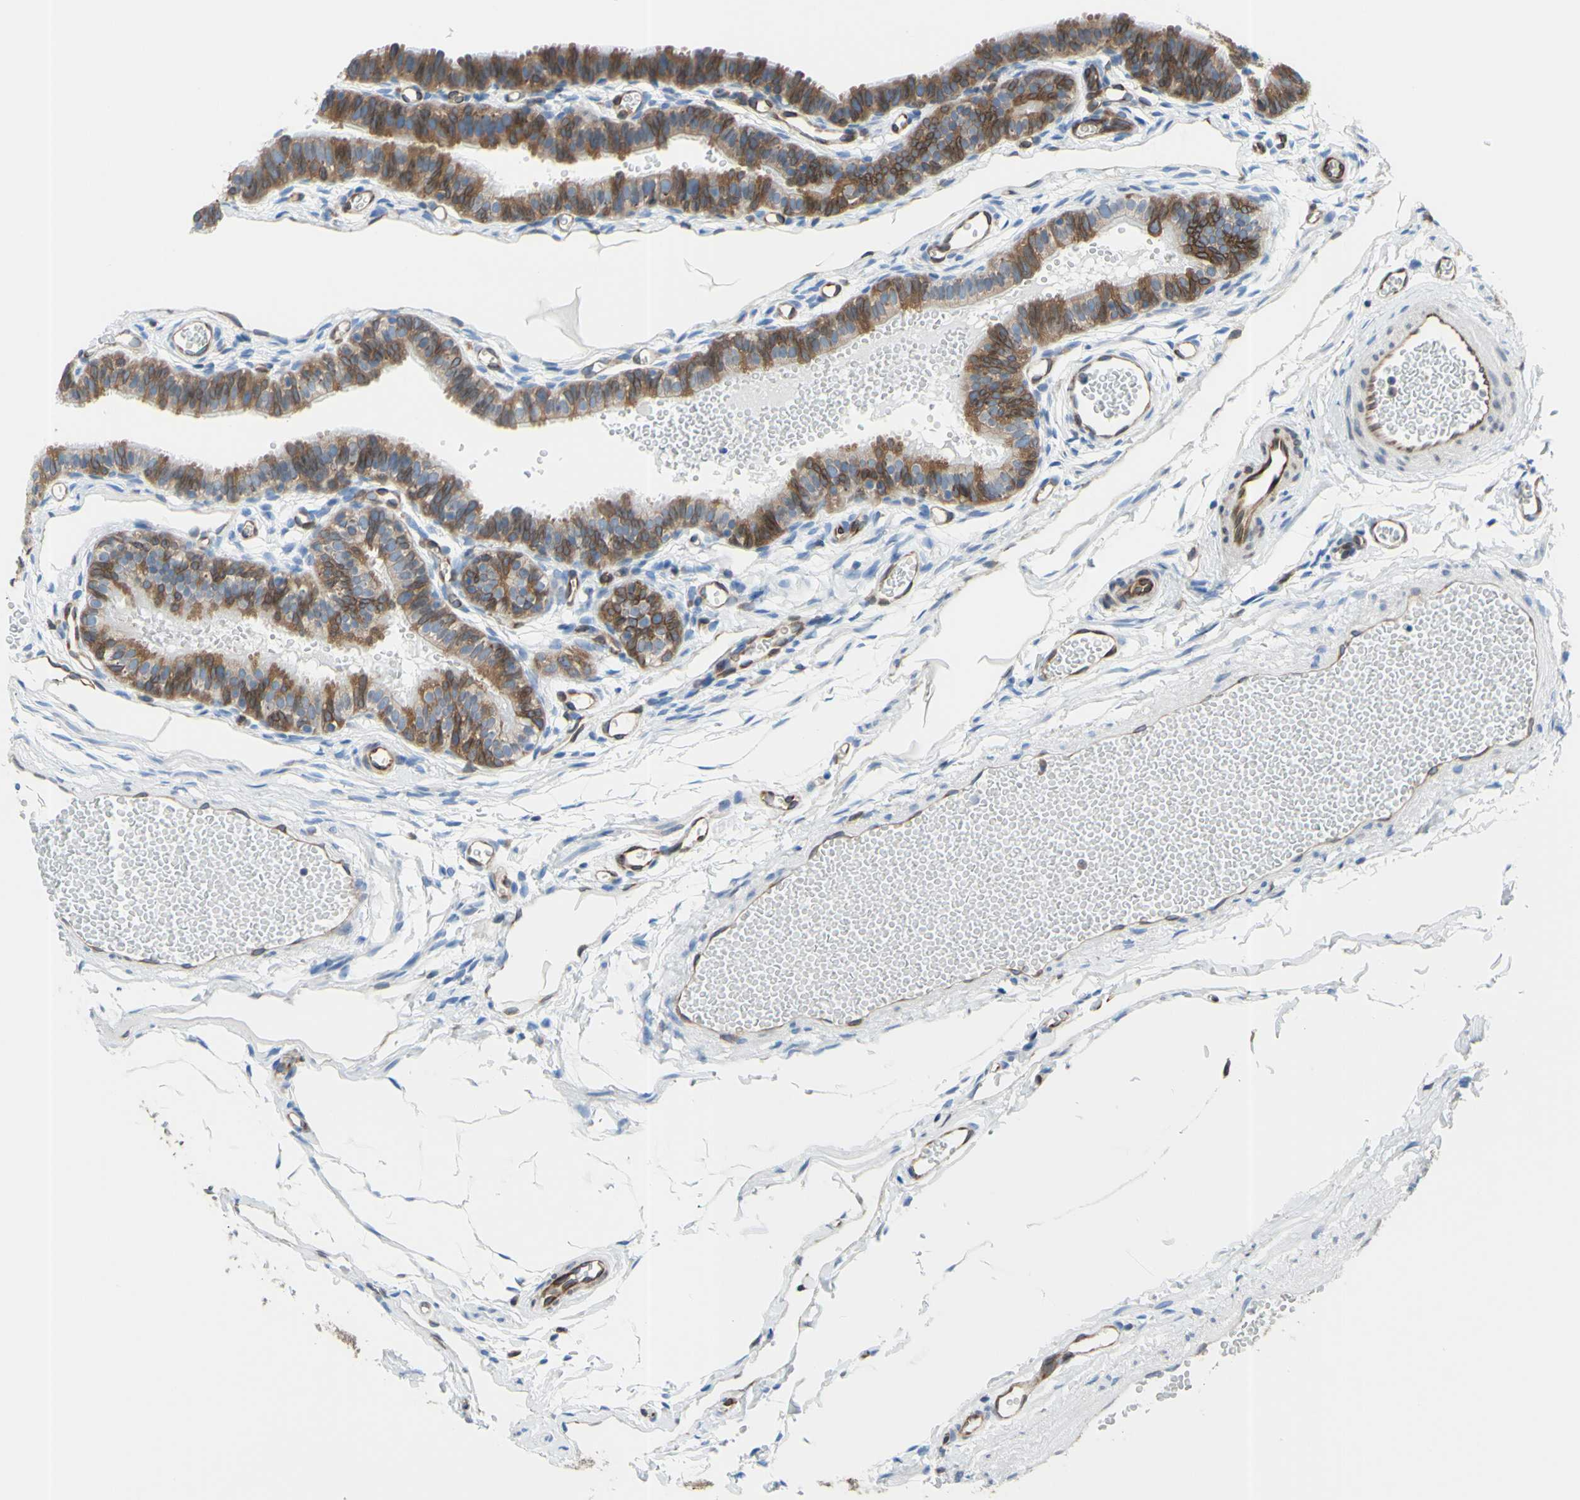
{"staining": {"intensity": "moderate", "quantity": ">75%", "location": "cytoplasmic/membranous"}, "tissue": "fallopian tube", "cell_type": "Glandular cells", "image_type": "normal", "snomed": [{"axis": "morphology", "description": "Normal tissue, NOS"}, {"axis": "topography", "description": "Fallopian tube"}, {"axis": "topography", "description": "Placenta"}], "caption": "A histopathology image of human fallopian tube stained for a protein shows moderate cytoplasmic/membranous brown staining in glandular cells. The staining is performed using DAB (3,3'-diaminobenzidine) brown chromogen to label protein expression. The nuclei are counter-stained blue using hematoxylin.", "gene": "MGST2", "patient": {"sex": "female", "age": 34}}